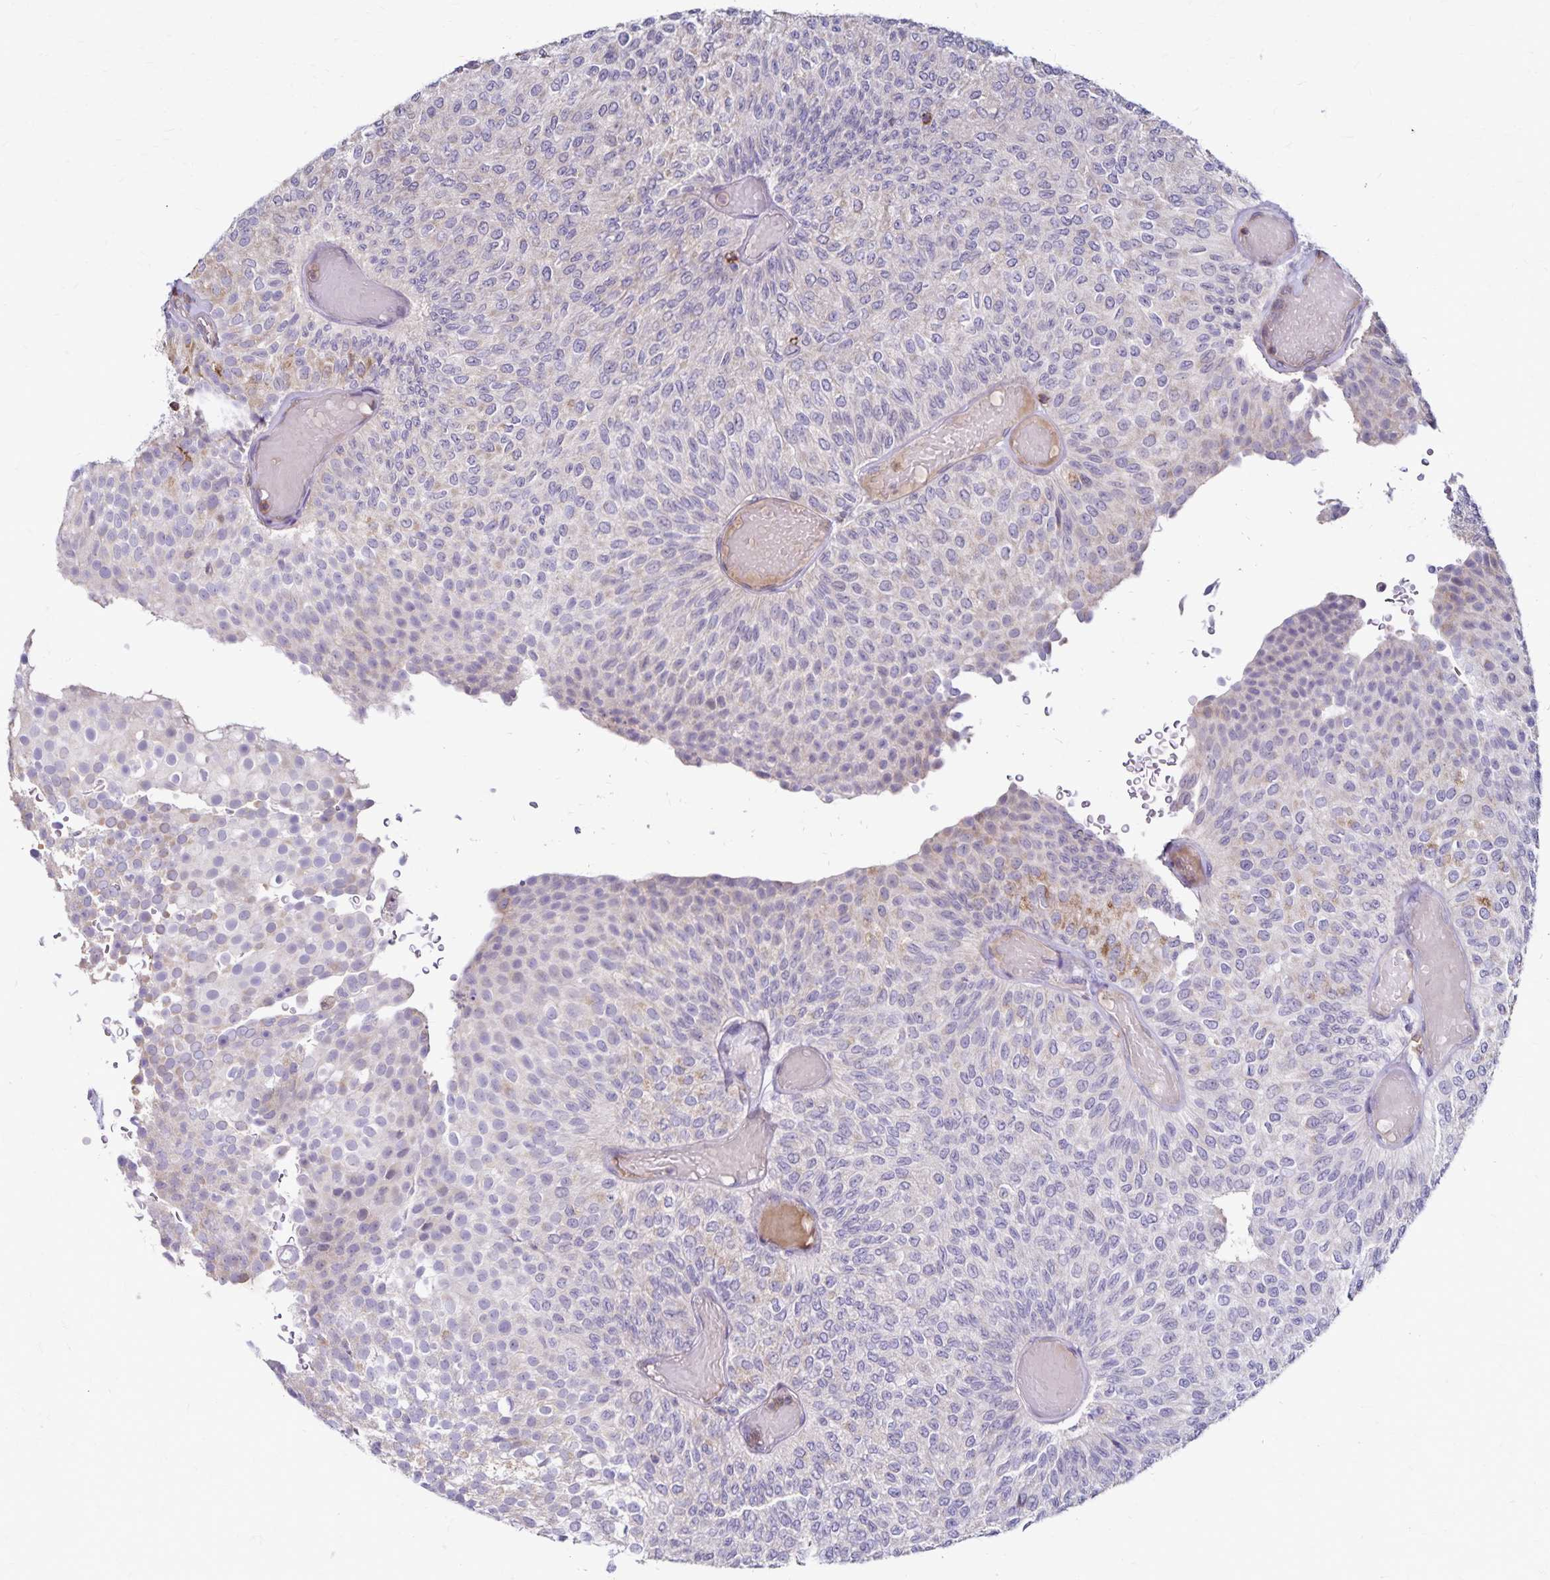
{"staining": {"intensity": "negative", "quantity": "none", "location": "none"}, "tissue": "urothelial cancer", "cell_type": "Tumor cells", "image_type": "cancer", "snomed": [{"axis": "morphology", "description": "Urothelial carcinoma, Low grade"}, {"axis": "topography", "description": "Urinary bladder"}], "caption": "High power microscopy micrograph of an immunohistochemistry (IHC) photomicrograph of urothelial cancer, revealing no significant expression in tumor cells. Nuclei are stained in blue.", "gene": "NAGPA", "patient": {"sex": "male", "age": 78}}